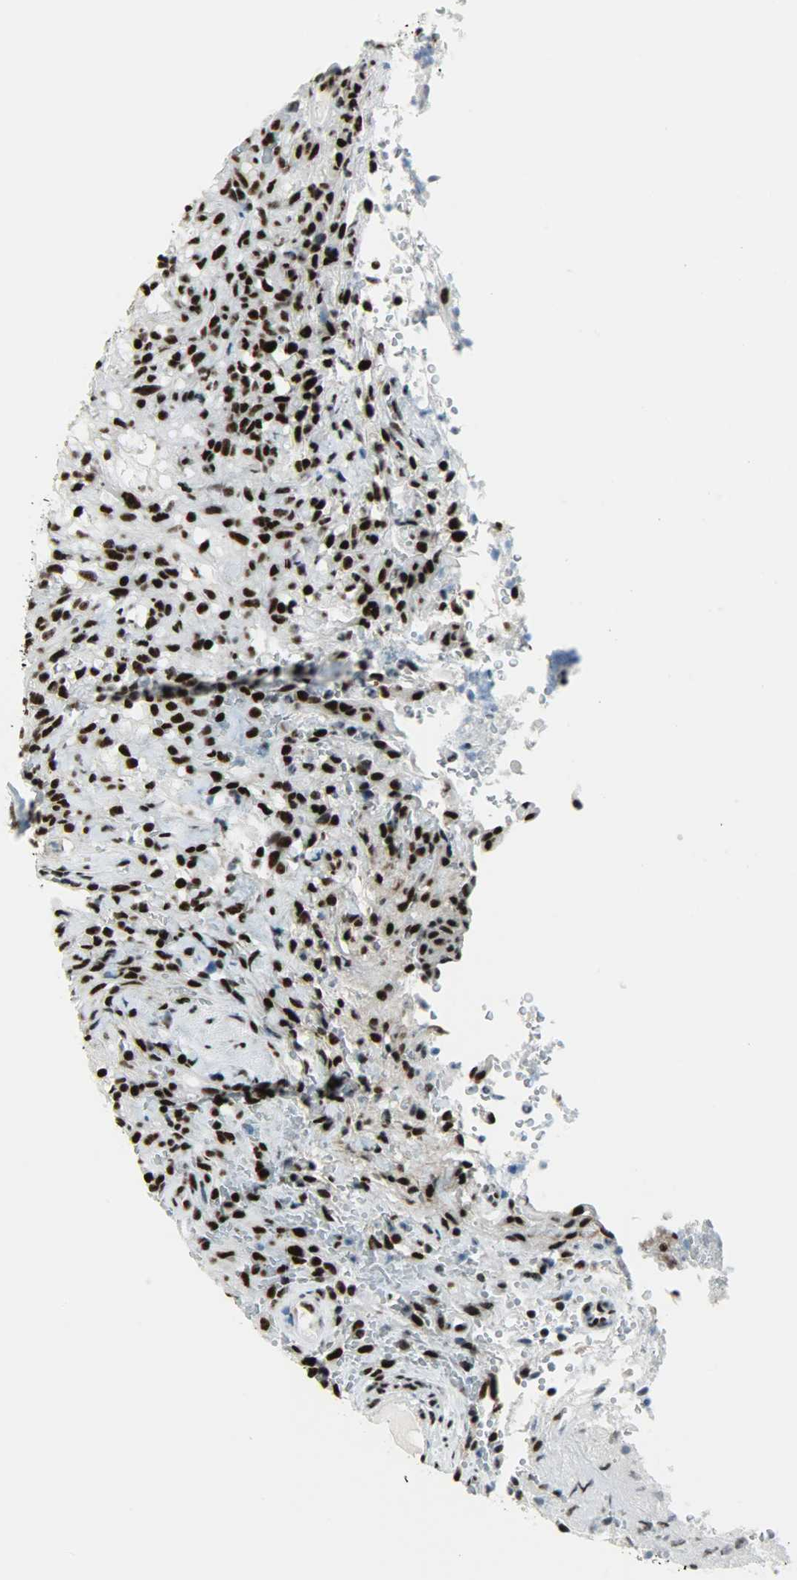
{"staining": {"intensity": "strong", "quantity": ">75%", "location": "nuclear"}, "tissue": "glioma", "cell_type": "Tumor cells", "image_type": "cancer", "snomed": [{"axis": "morphology", "description": "Normal tissue, NOS"}, {"axis": "morphology", "description": "Glioma, malignant, High grade"}, {"axis": "topography", "description": "Cerebral cortex"}], "caption": "An immunohistochemistry micrograph of tumor tissue is shown. Protein staining in brown labels strong nuclear positivity in malignant glioma (high-grade) within tumor cells. (brown staining indicates protein expression, while blue staining denotes nuclei).", "gene": "SNRPA", "patient": {"sex": "male", "age": 75}}